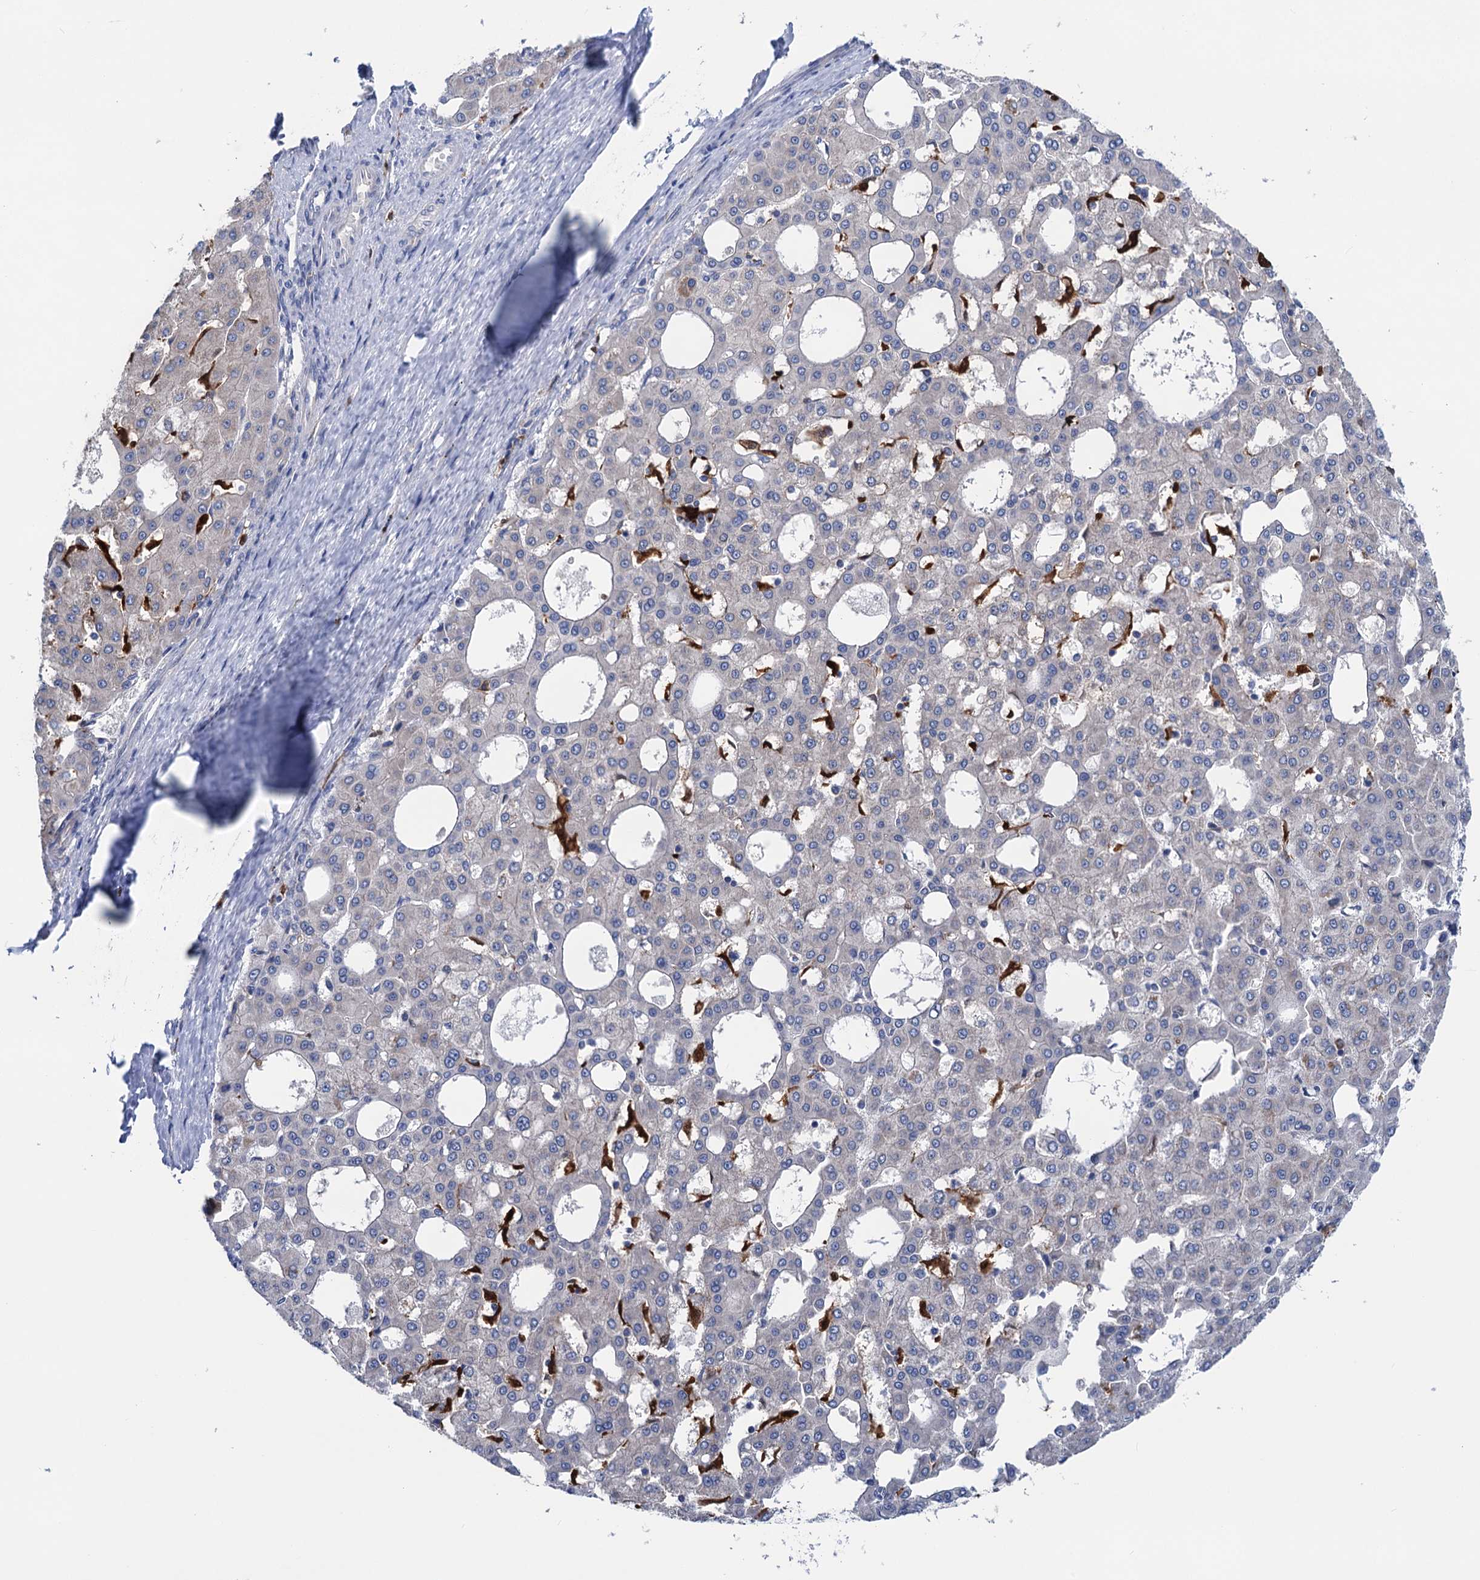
{"staining": {"intensity": "negative", "quantity": "none", "location": "none"}, "tissue": "liver cancer", "cell_type": "Tumor cells", "image_type": "cancer", "snomed": [{"axis": "morphology", "description": "Carcinoma, Hepatocellular, NOS"}, {"axis": "topography", "description": "Liver"}], "caption": "This photomicrograph is of liver cancer (hepatocellular carcinoma) stained with IHC to label a protein in brown with the nuclei are counter-stained blue. There is no staining in tumor cells.", "gene": "ZNRD2", "patient": {"sex": "male", "age": 47}}